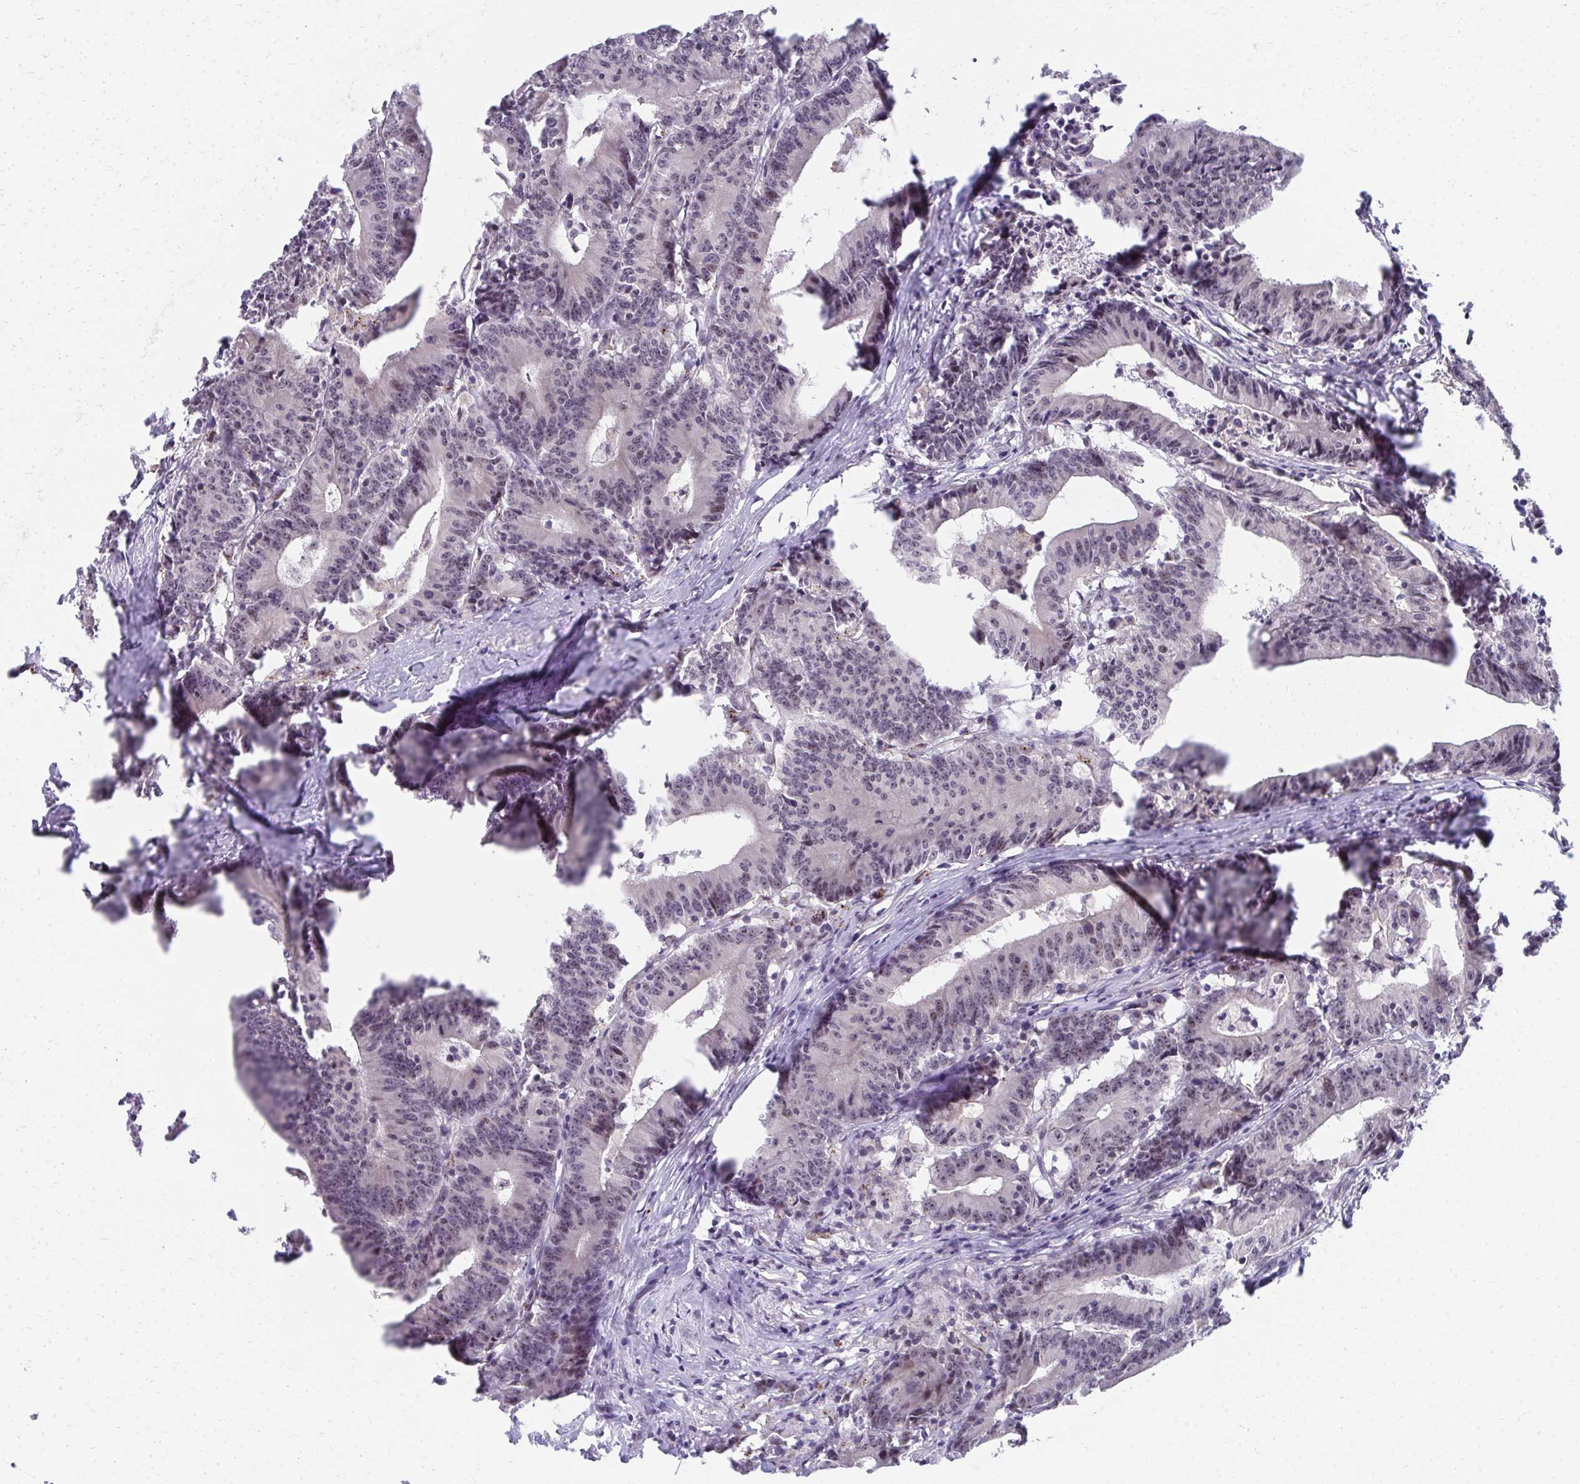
{"staining": {"intensity": "strong", "quantity": "25%-75%", "location": "nuclear"}, "tissue": "colorectal cancer", "cell_type": "Tumor cells", "image_type": "cancer", "snomed": [{"axis": "morphology", "description": "Adenocarcinoma, NOS"}, {"axis": "topography", "description": "Colon"}], "caption": "This is an image of immunohistochemistry (IHC) staining of colorectal cancer, which shows strong positivity in the nuclear of tumor cells.", "gene": "HIRA", "patient": {"sex": "female", "age": 78}}